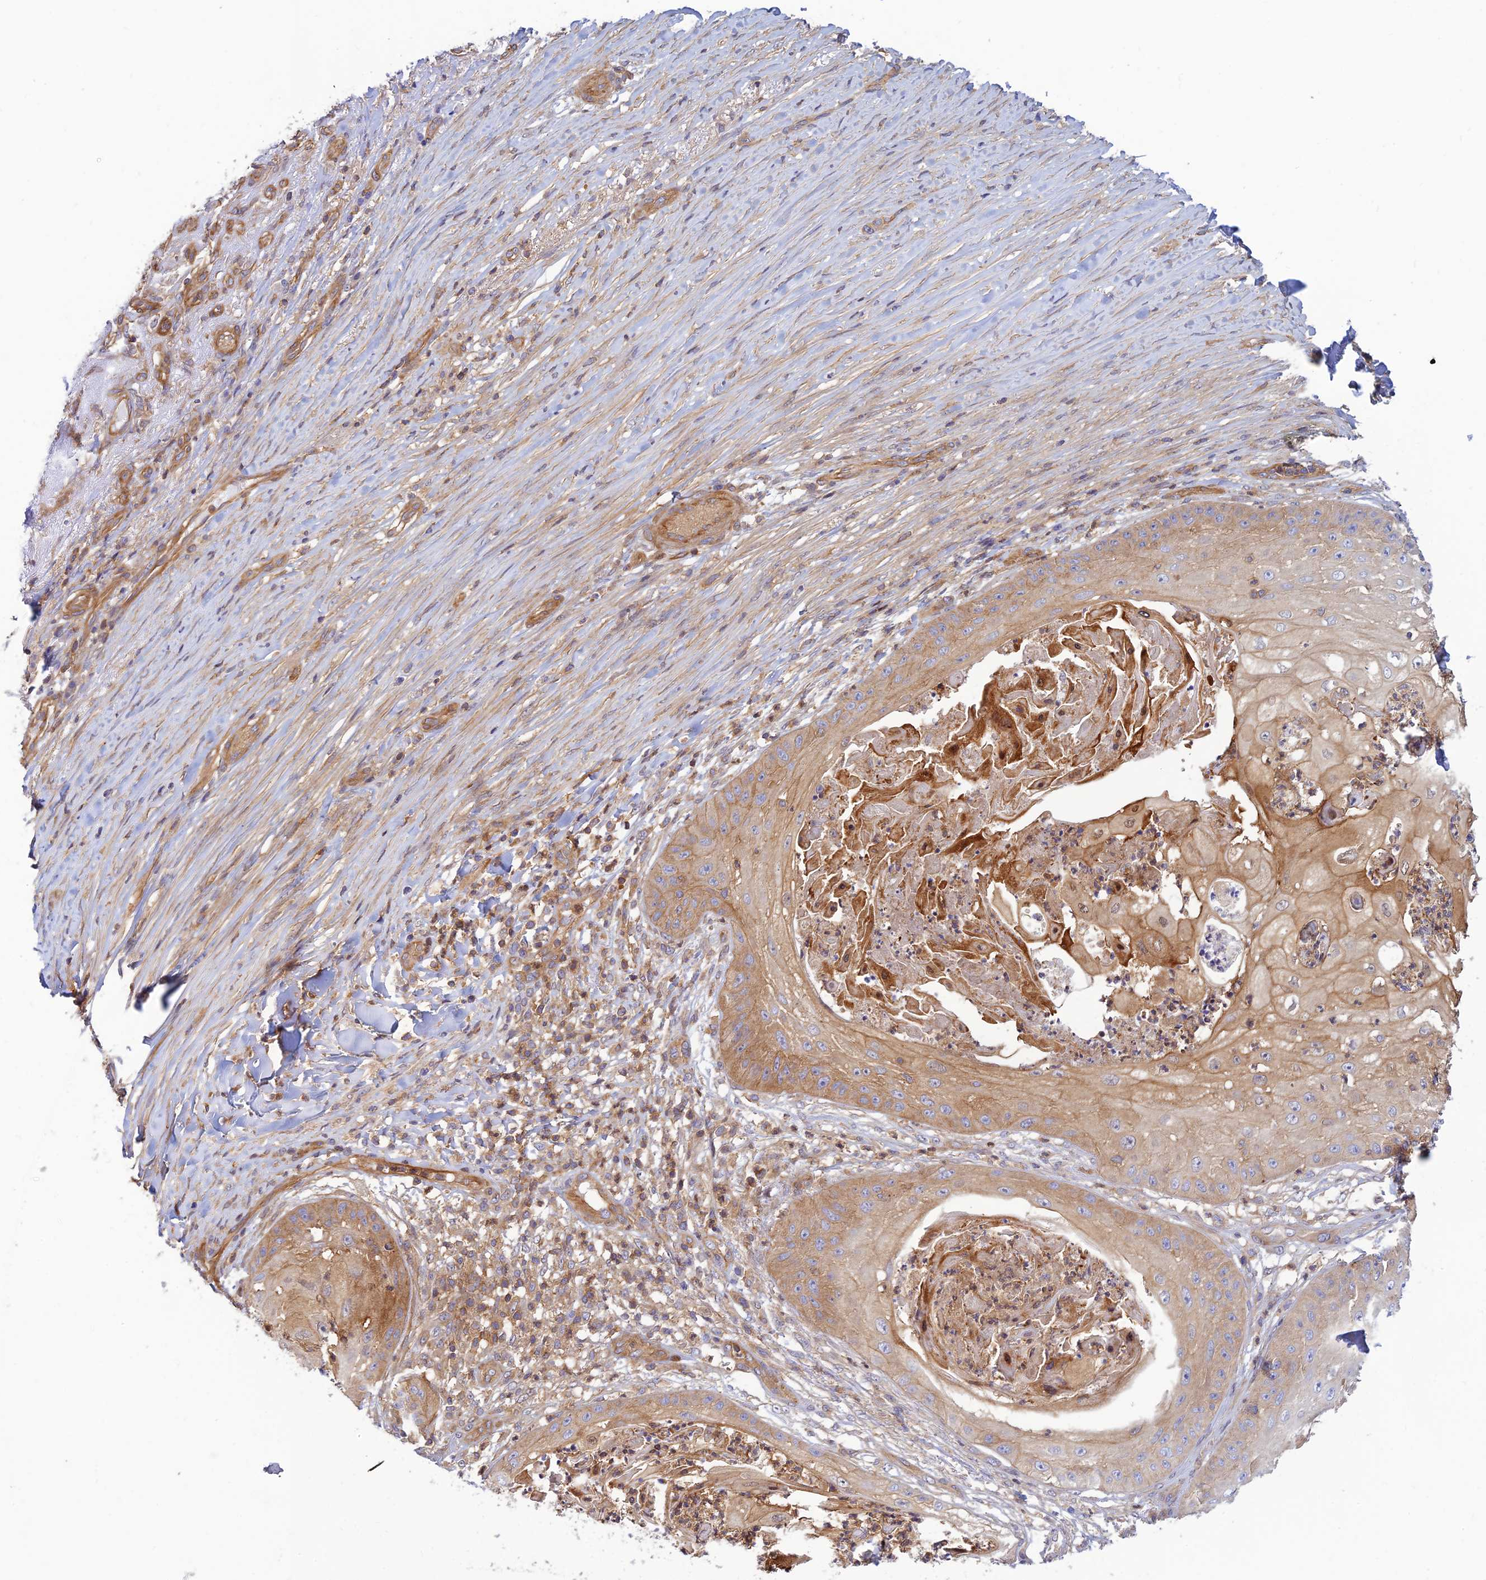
{"staining": {"intensity": "moderate", "quantity": ">75%", "location": "cytoplasmic/membranous"}, "tissue": "skin cancer", "cell_type": "Tumor cells", "image_type": "cancer", "snomed": [{"axis": "morphology", "description": "Squamous cell carcinoma, NOS"}, {"axis": "topography", "description": "Skin"}], "caption": "Human skin cancer (squamous cell carcinoma) stained with a protein marker demonstrates moderate staining in tumor cells.", "gene": "PPP1R12C", "patient": {"sex": "male", "age": 70}}